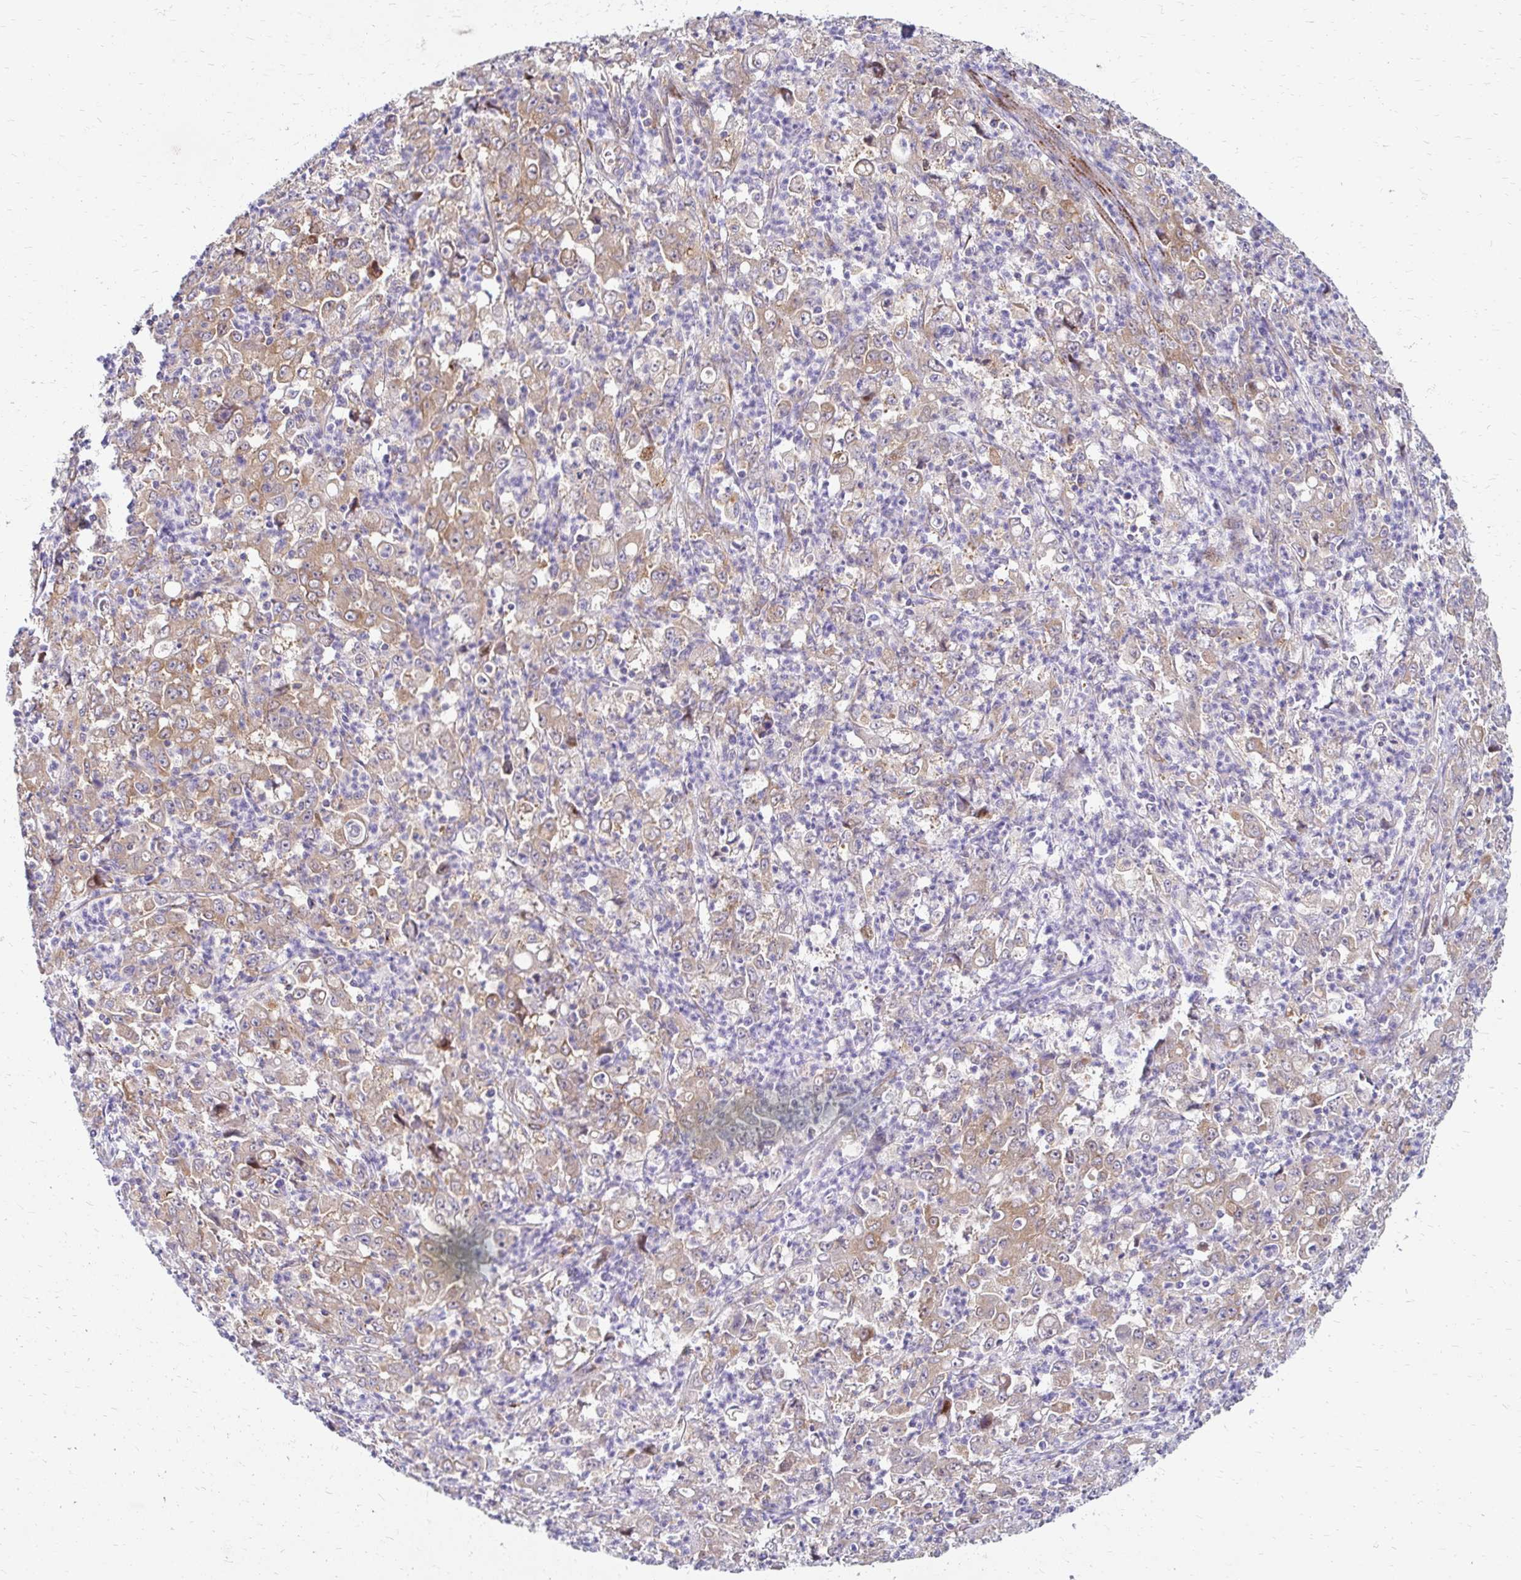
{"staining": {"intensity": "weak", "quantity": ">75%", "location": "cytoplasmic/membranous"}, "tissue": "stomach cancer", "cell_type": "Tumor cells", "image_type": "cancer", "snomed": [{"axis": "morphology", "description": "Adenocarcinoma, NOS"}, {"axis": "topography", "description": "Stomach, lower"}], "caption": "Immunohistochemistry image of neoplastic tissue: human stomach adenocarcinoma stained using immunohistochemistry exhibits low levels of weak protein expression localized specifically in the cytoplasmic/membranous of tumor cells, appearing as a cytoplasmic/membranous brown color.", "gene": "IDUA", "patient": {"sex": "female", "age": 71}}